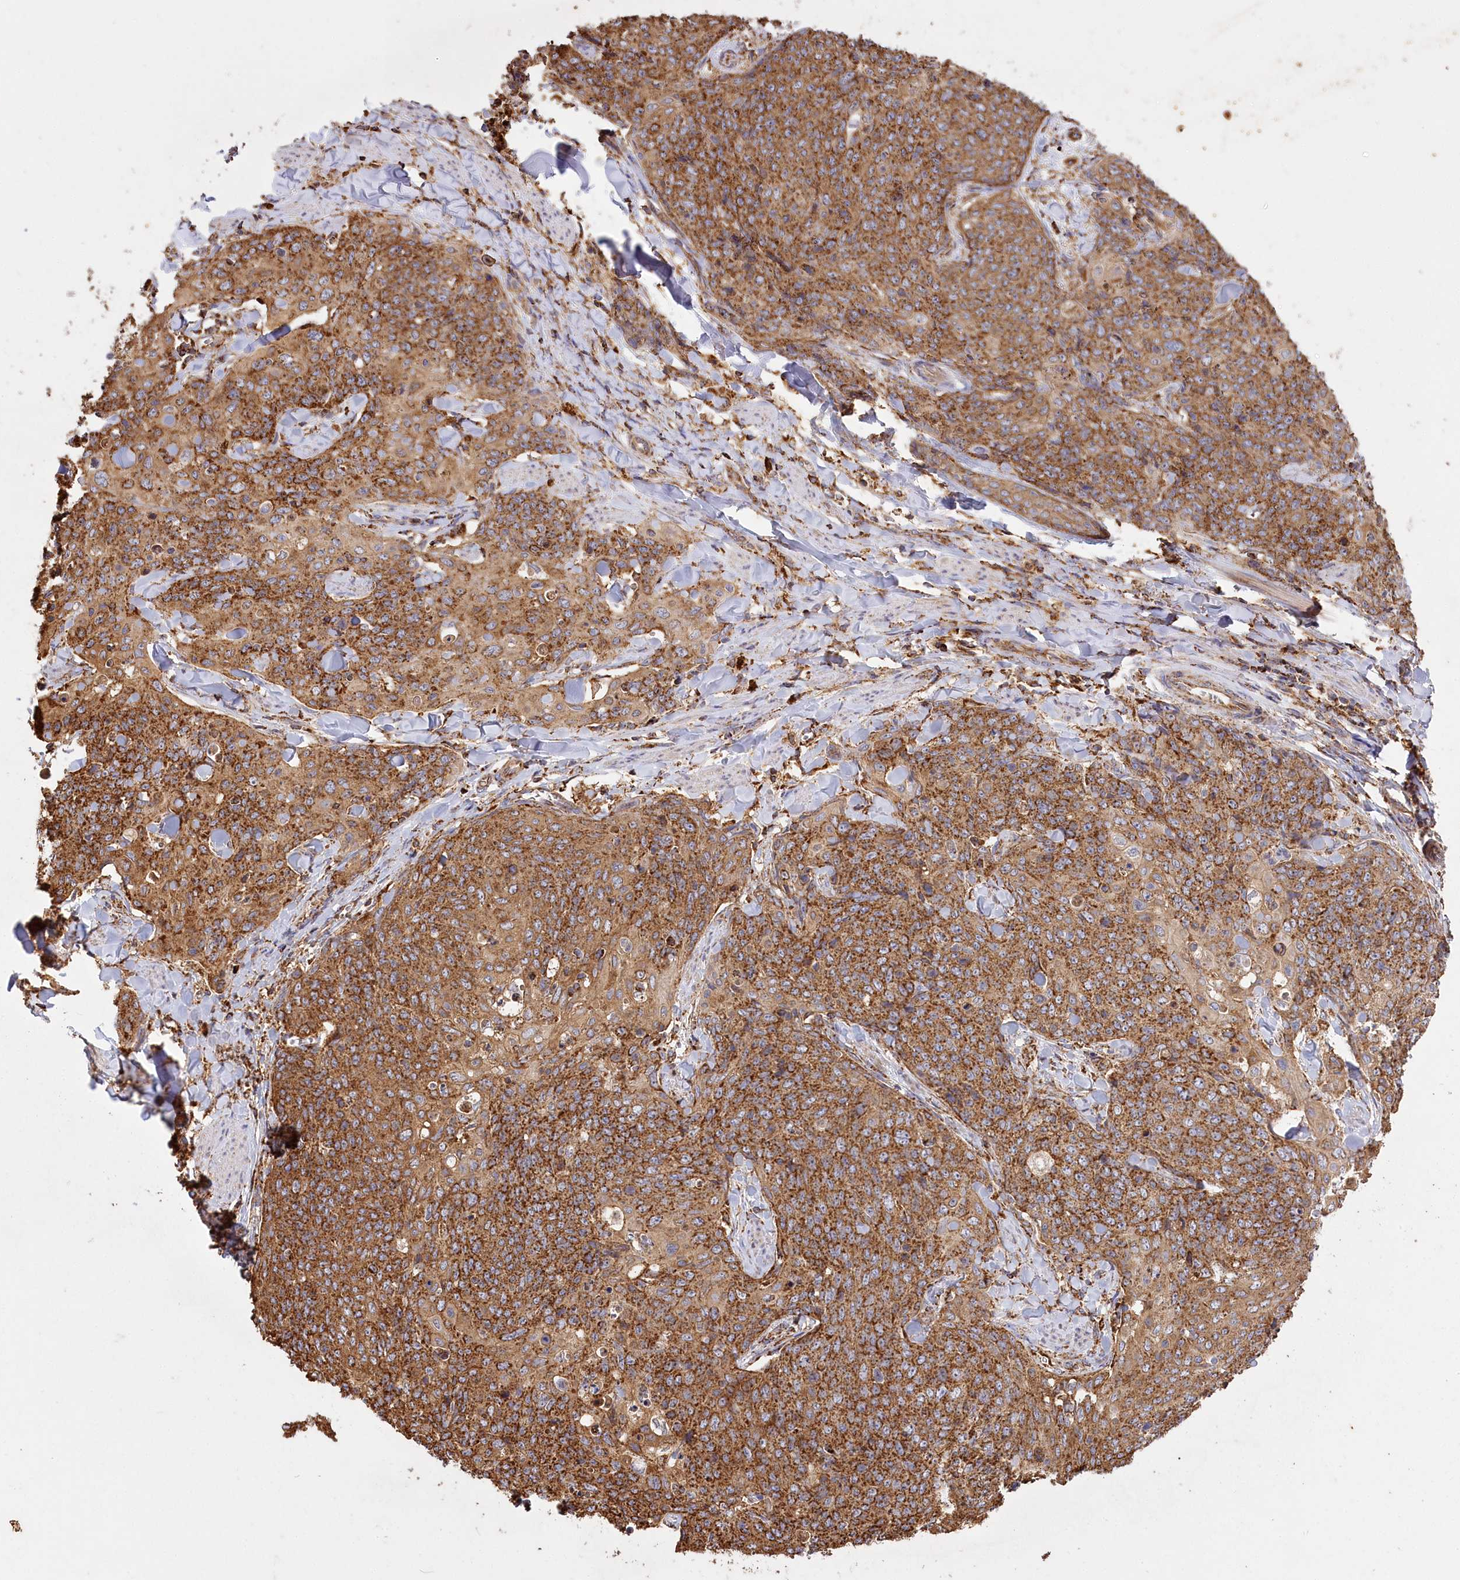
{"staining": {"intensity": "strong", "quantity": ">75%", "location": "cytoplasmic/membranous"}, "tissue": "skin cancer", "cell_type": "Tumor cells", "image_type": "cancer", "snomed": [{"axis": "morphology", "description": "Squamous cell carcinoma, NOS"}, {"axis": "topography", "description": "Skin"}, {"axis": "topography", "description": "Vulva"}], "caption": "Immunohistochemistry (IHC) micrograph of human skin squamous cell carcinoma stained for a protein (brown), which displays high levels of strong cytoplasmic/membranous positivity in about >75% of tumor cells.", "gene": "CARD19", "patient": {"sex": "female", "age": 85}}